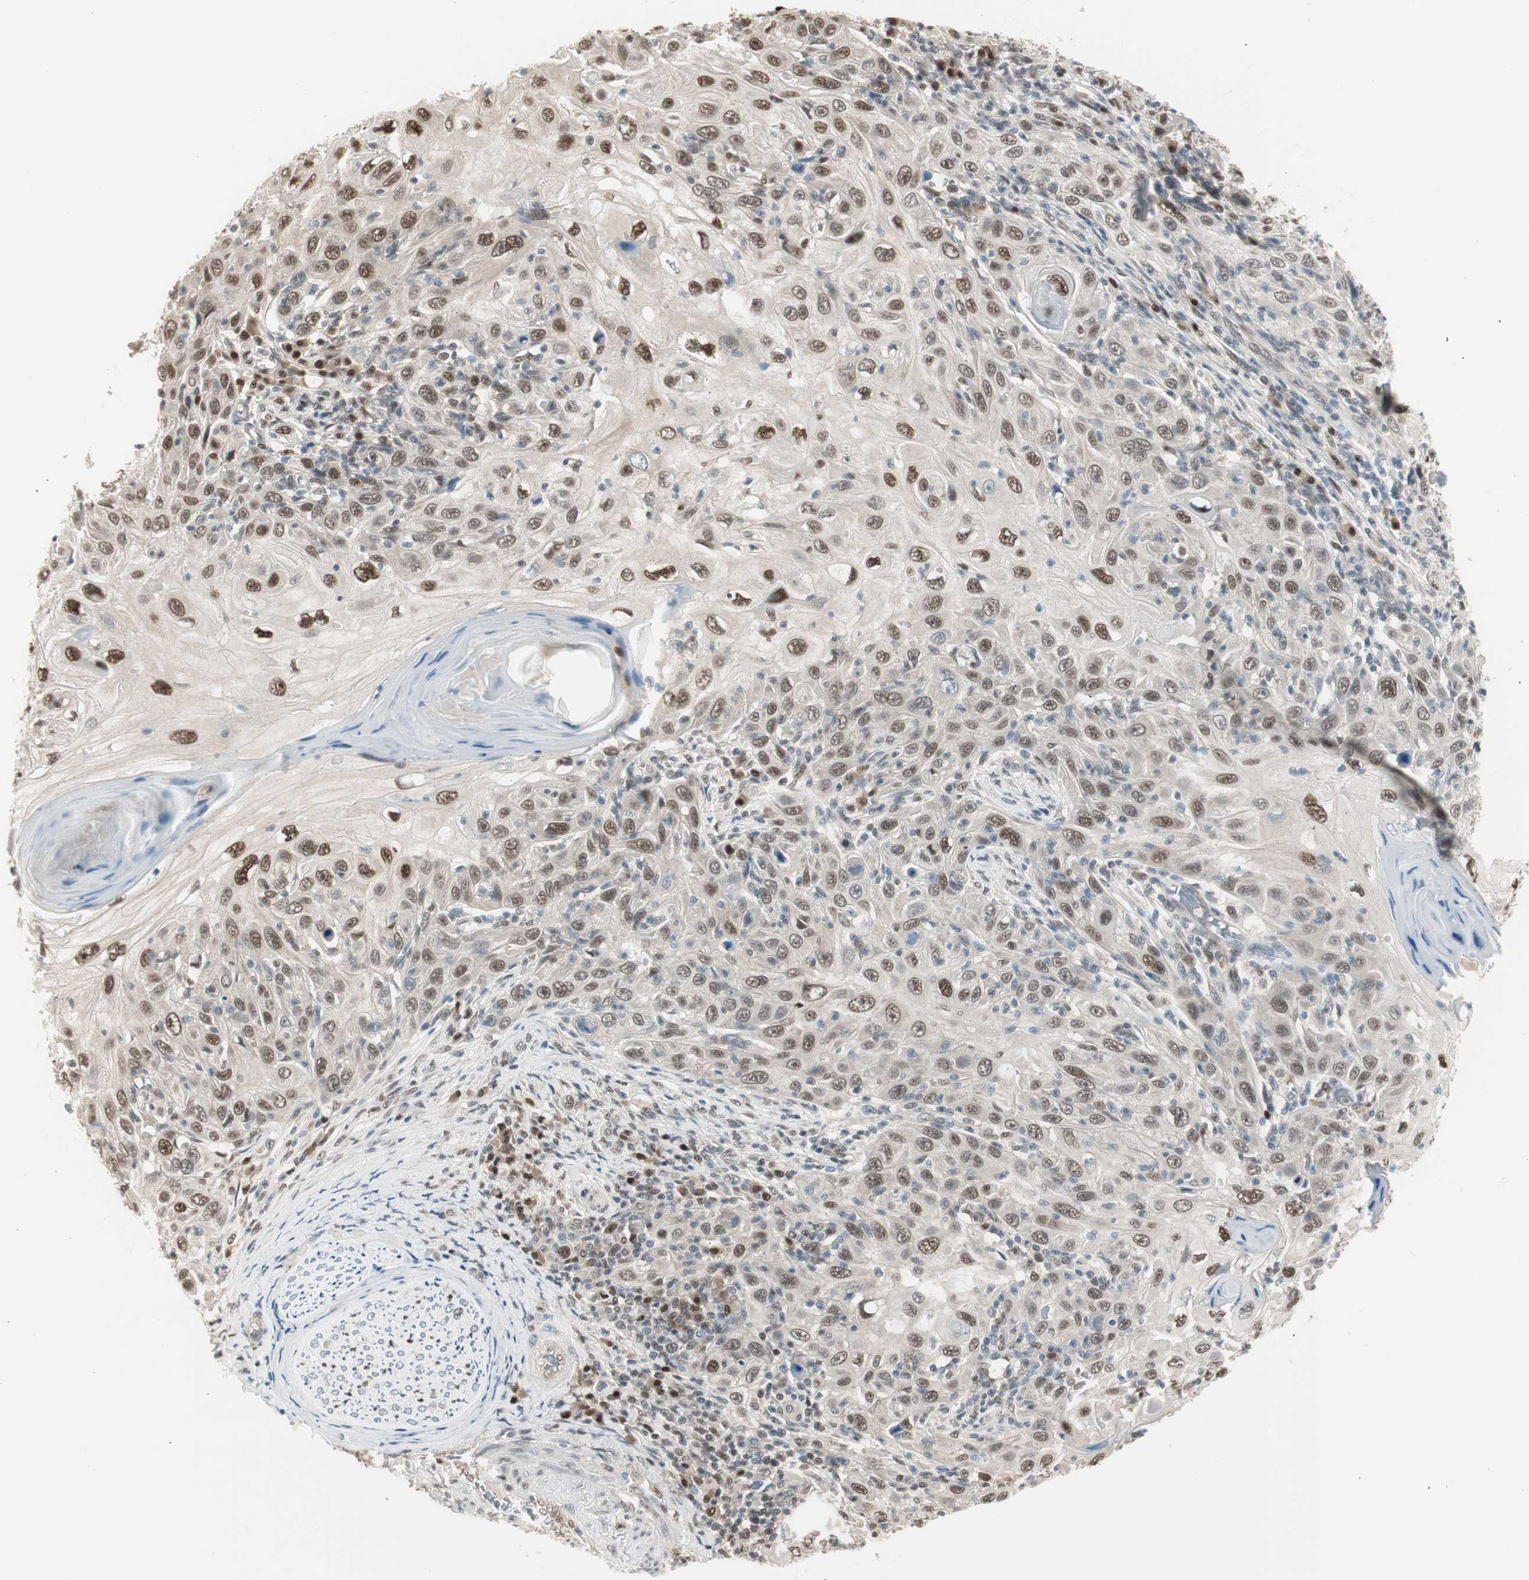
{"staining": {"intensity": "strong", "quantity": "25%-75%", "location": "nuclear"}, "tissue": "skin cancer", "cell_type": "Tumor cells", "image_type": "cancer", "snomed": [{"axis": "morphology", "description": "Squamous cell carcinoma, NOS"}, {"axis": "topography", "description": "Skin"}], "caption": "Immunohistochemistry (IHC) micrograph of neoplastic tissue: human squamous cell carcinoma (skin) stained using immunohistochemistry displays high levels of strong protein expression localized specifically in the nuclear of tumor cells, appearing as a nuclear brown color.", "gene": "LONP2", "patient": {"sex": "female", "age": 88}}